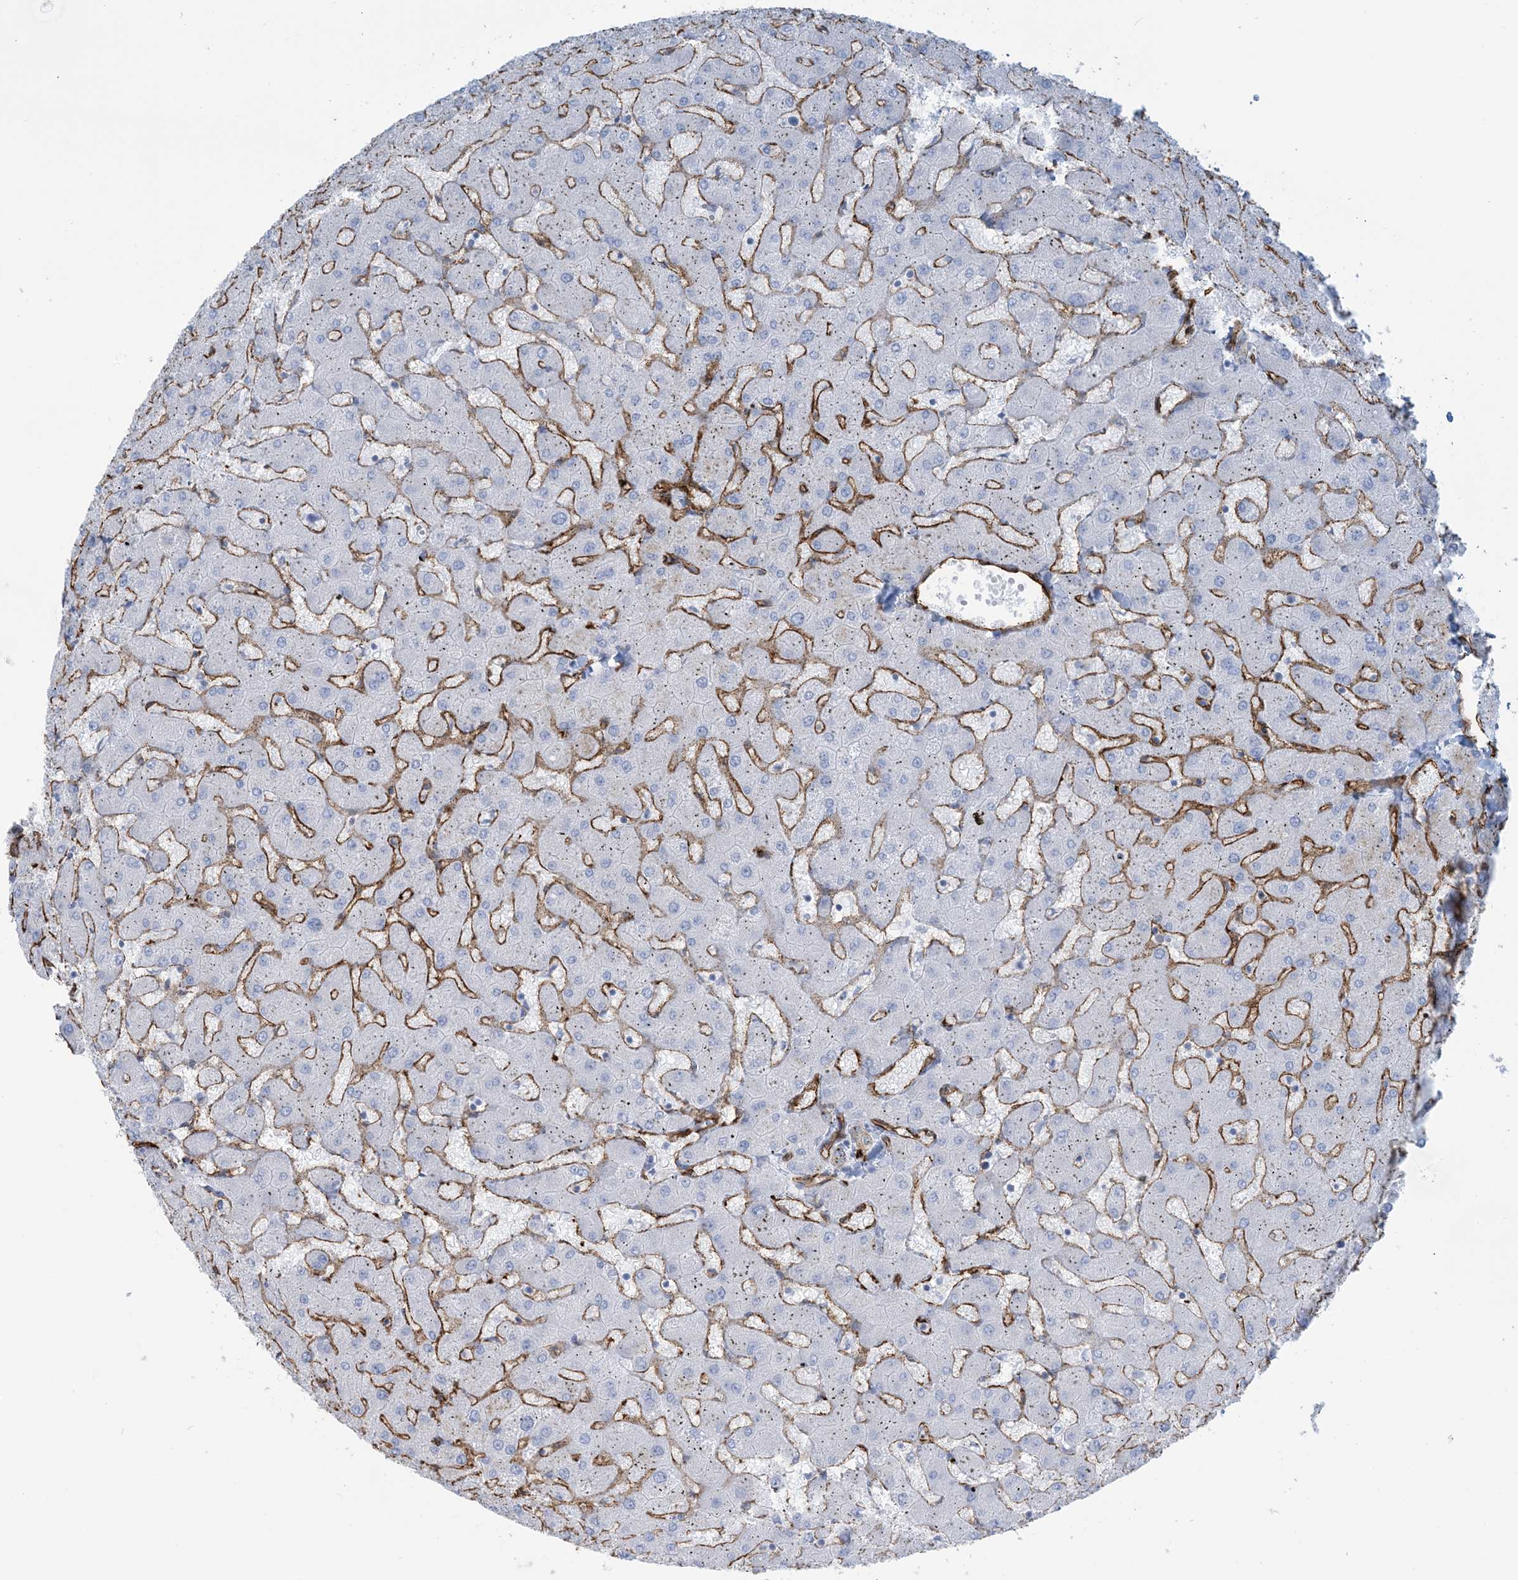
{"staining": {"intensity": "negative", "quantity": "none", "location": "none"}, "tissue": "liver", "cell_type": "Cholangiocytes", "image_type": "normal", "snomed": [{"axis": "morphology", "description": "Normal tissue, NOS"}, {"axis": "topography", "description": "Liver"}], "caption": "High power microscopy image of an immunohistochemistry micrograph of normal liver, revealing no significant expression in cholangiocytes.", "gene": "EPS8L3", "patient": {"sex": "female", "age": 63}}